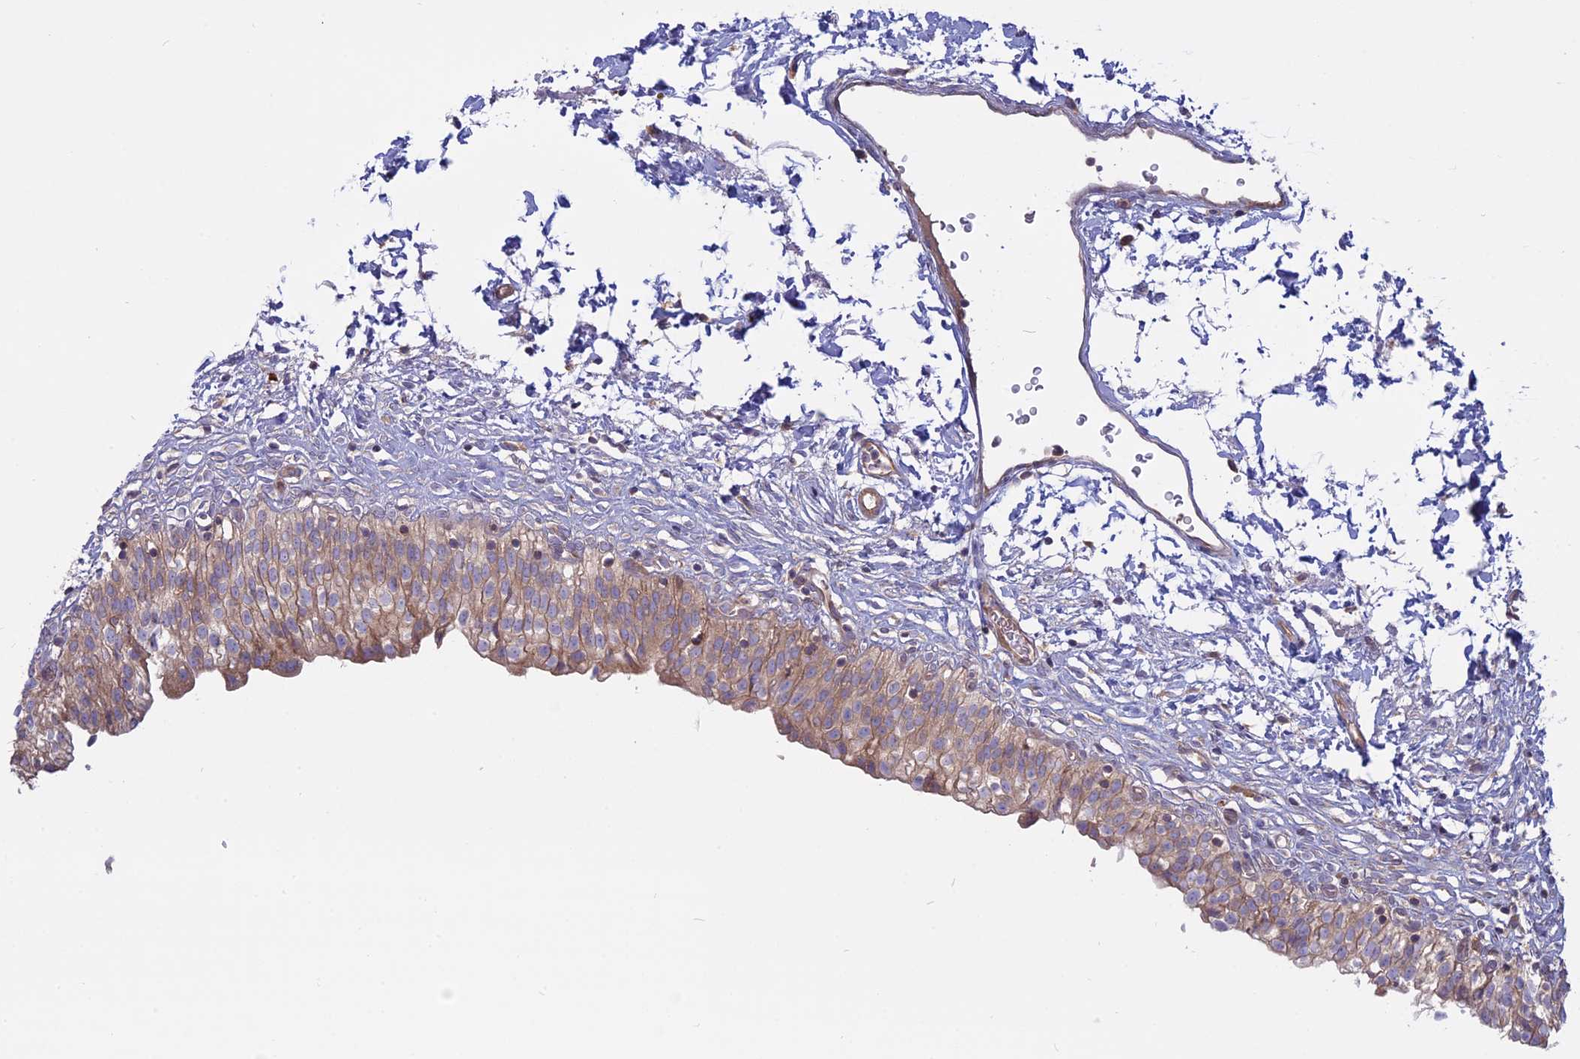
{"staining": {"intensity": "moderate", "quantity": ">75%", "location": "cytoplasmic/membranous"}, "tissue": "urinary bladder", "cell_type": "Urothelial cells", "image_type": "normal", "snomed": [{"axis": "morphology", "description": "Normal tissue, NOS"}, {"axis": "topography", "description": "Urinary bladder"}], "caption": "DAB immunohistochemical staining of normal human urinary bladder displays moderate cytoplasmic/membranous protein expression in about >75% of urothelial cells. The protein is stained brown, and the nuclei are stained in blue (DAB (3,3'-diaminobenzidine) IHC with brightfield microscopy, high magnification).", "gene": "TMEM208", "patient": {"sex": "male", "age": 55}}